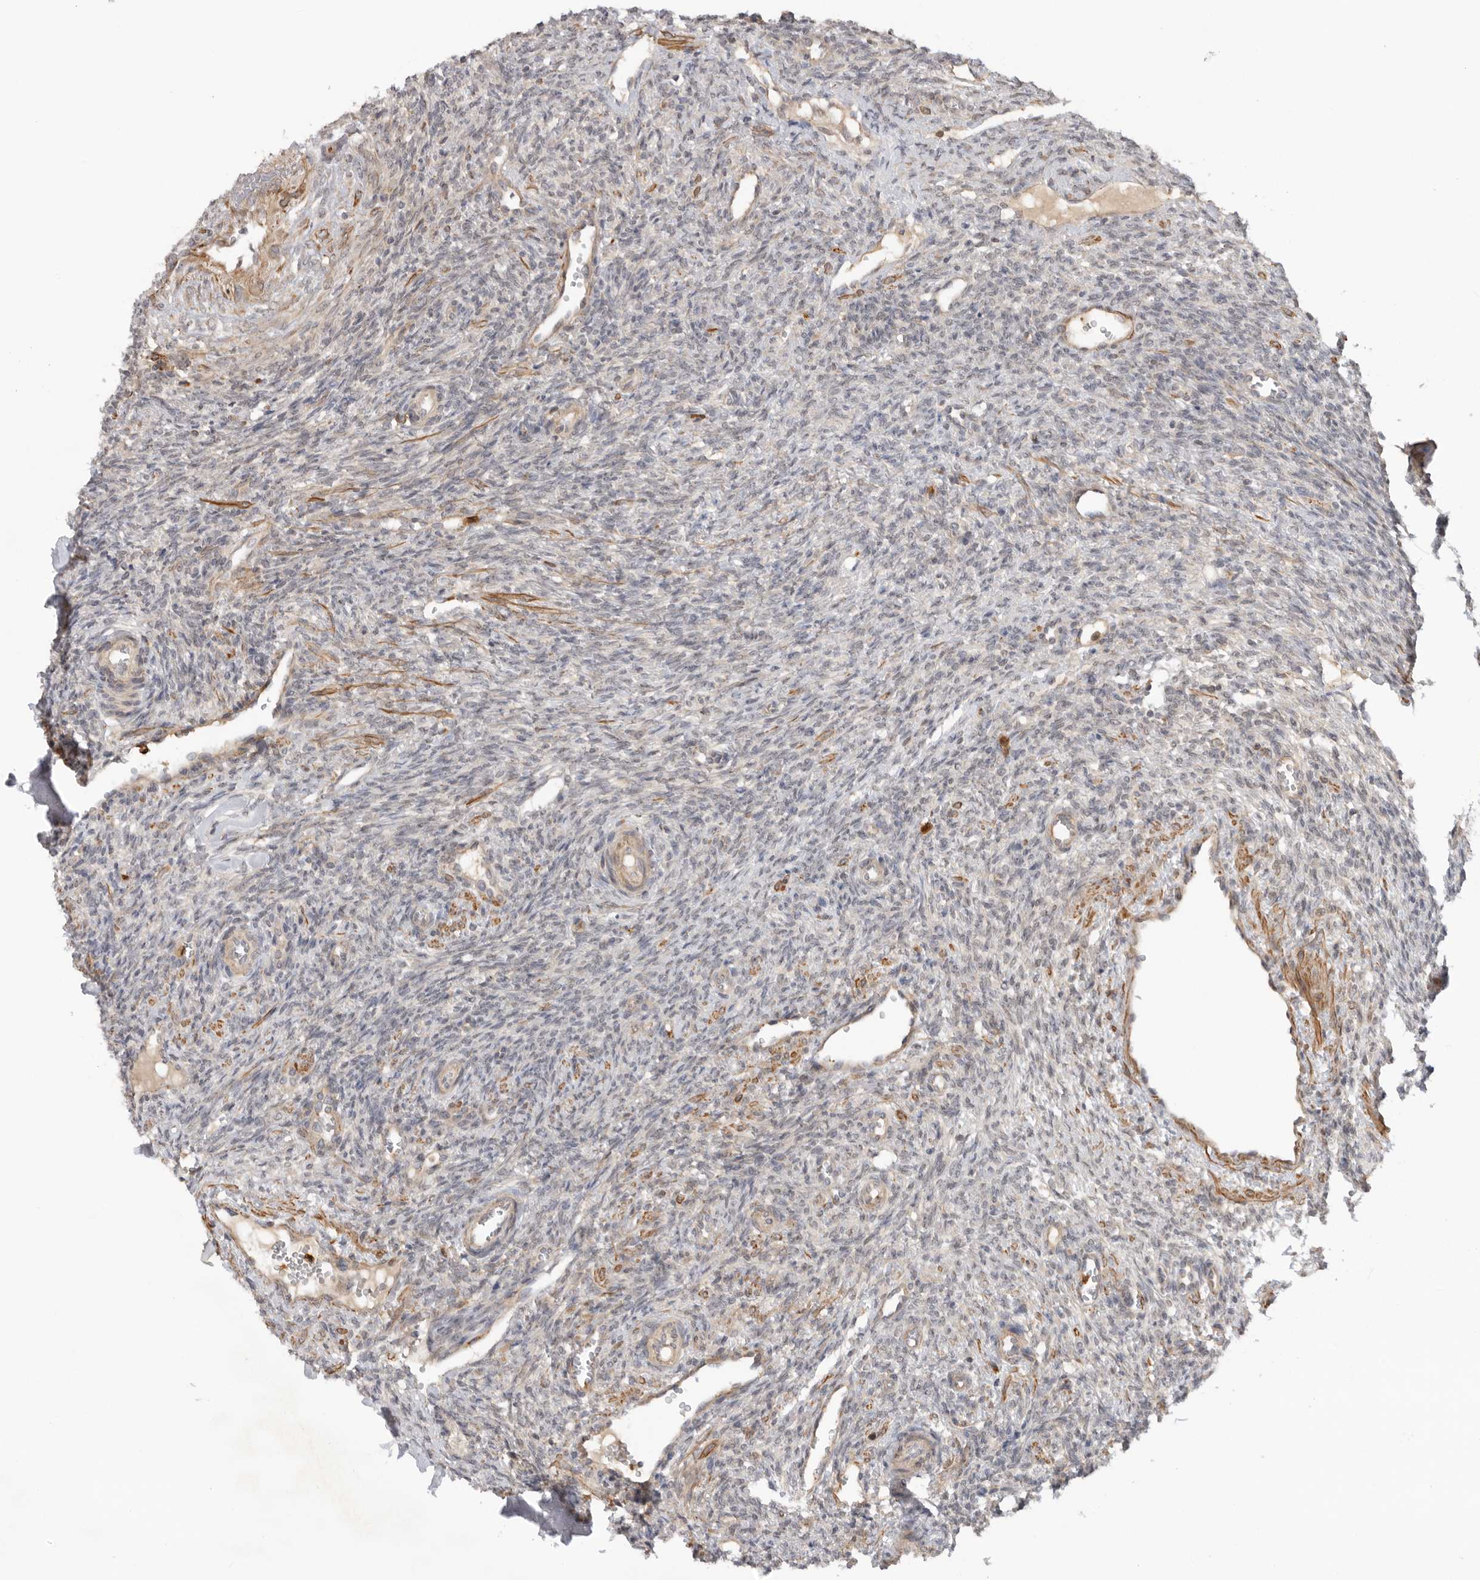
{"staining": {"intensity": "negative", "quantity": "none", "location": "none"}, "tissue": "ovary", "cell_type": "Ovarian stroma cells", "image_type": "normal", "snomed": [{"axis": "morphology", "description": "Normal tissue, NOS"}, {"axis": "topography", "description": "Ovary"}], "caption": "Ovarian stroma cells show no significant protein staining in unremarkable ovary.", "gene": "GNE", "patient": {"sex": "female", "age": 41}}